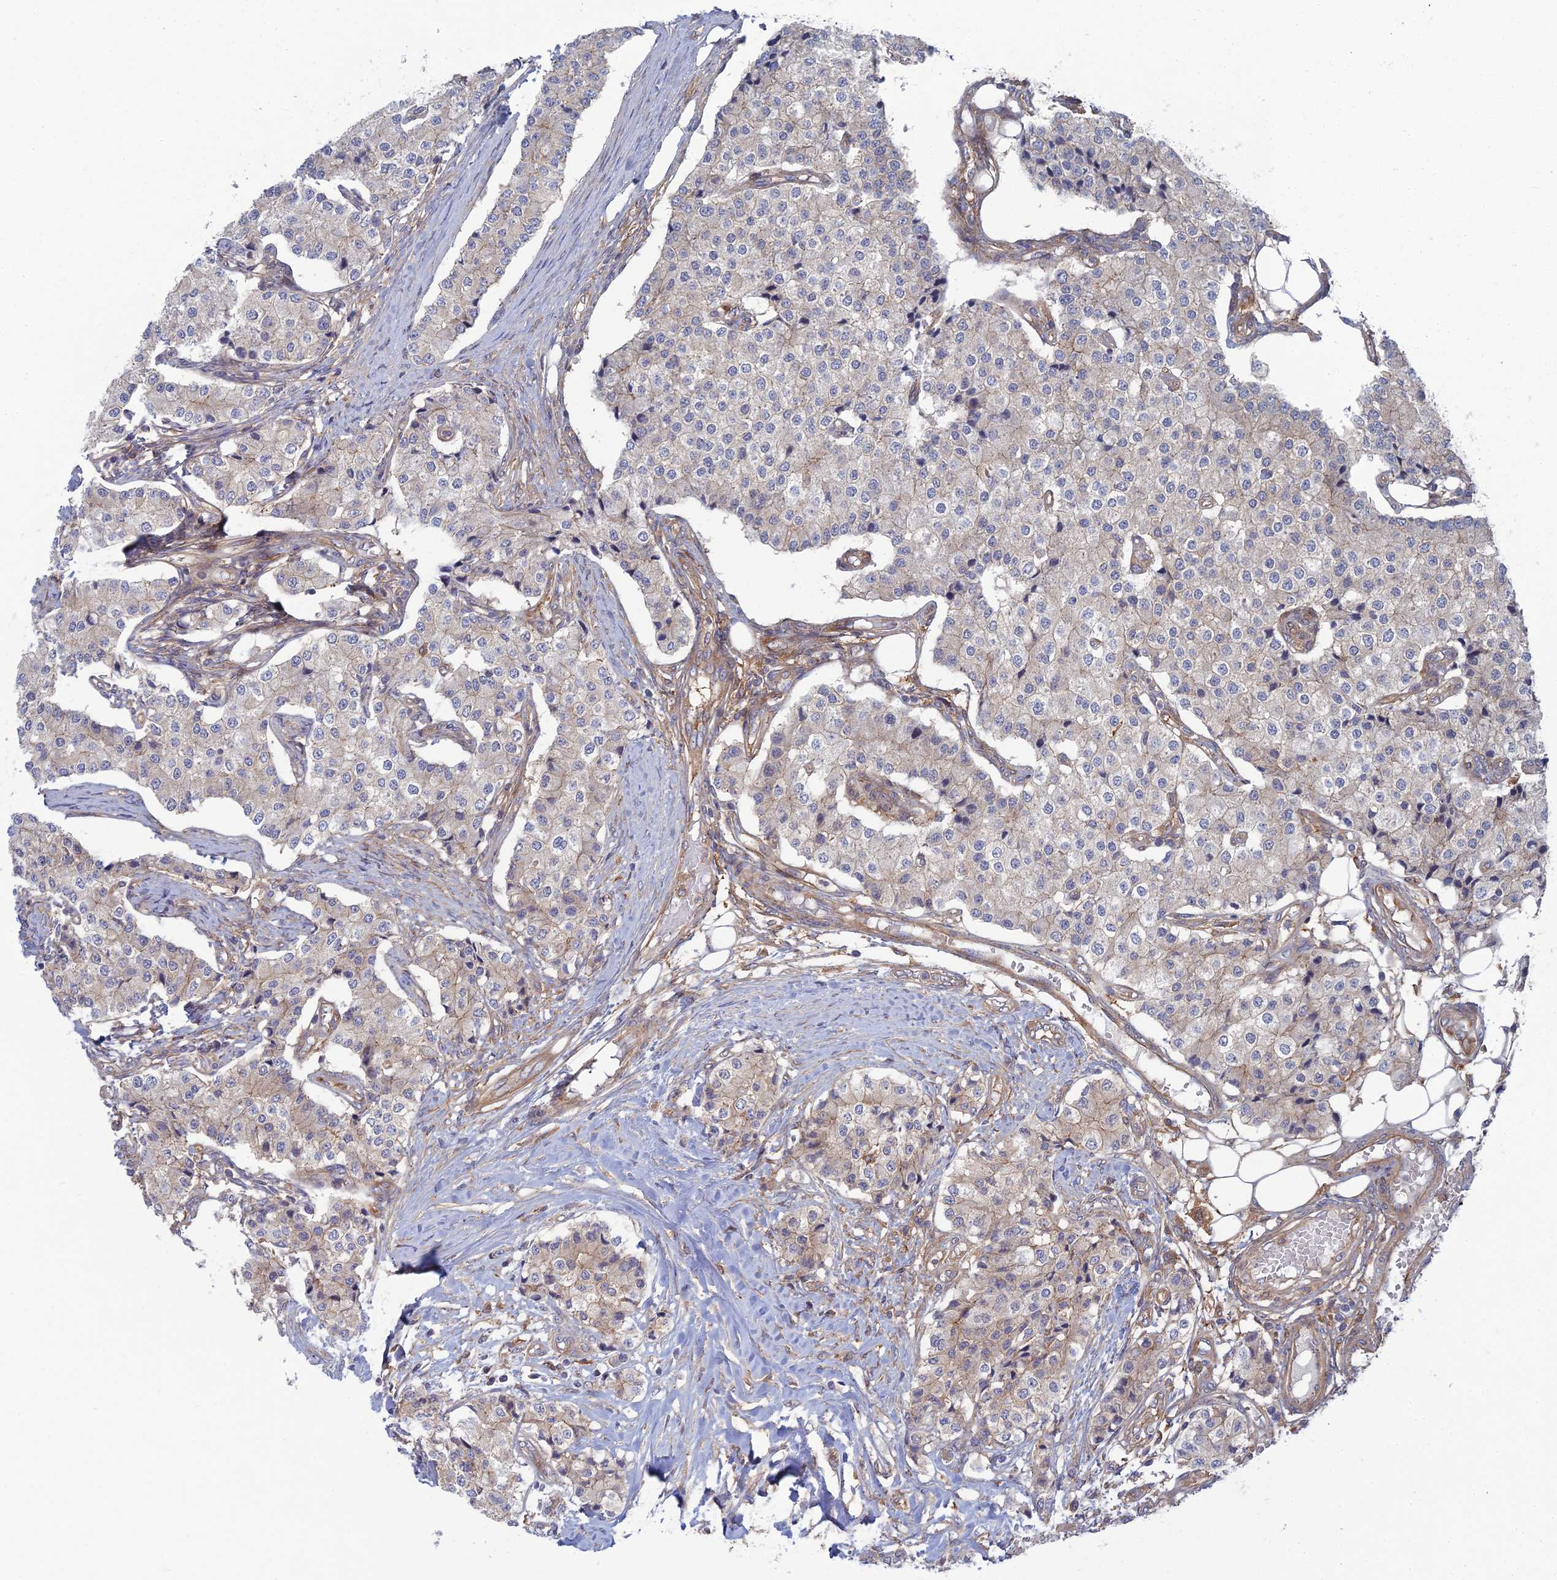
{"staining": {"intensity": "weak", "quantity": "<25%", "location": "cytoplasmic/membranous"}, "tissue": "carcinoid", "cell_type": "Tumor cells", "image_type": "cancer", "snomed": [{"axis": "morphology", "description": "Carcinoid, malignant, NOS"}, {"axis": "topography", "description": "Colon"}], "caption": "An immunohistochemistry image of carcinoid is shown. There is no staining in tumor cells of carcinoid.", "gene": "ABHD1", "patient": {"sex": "female", "age": 52}}